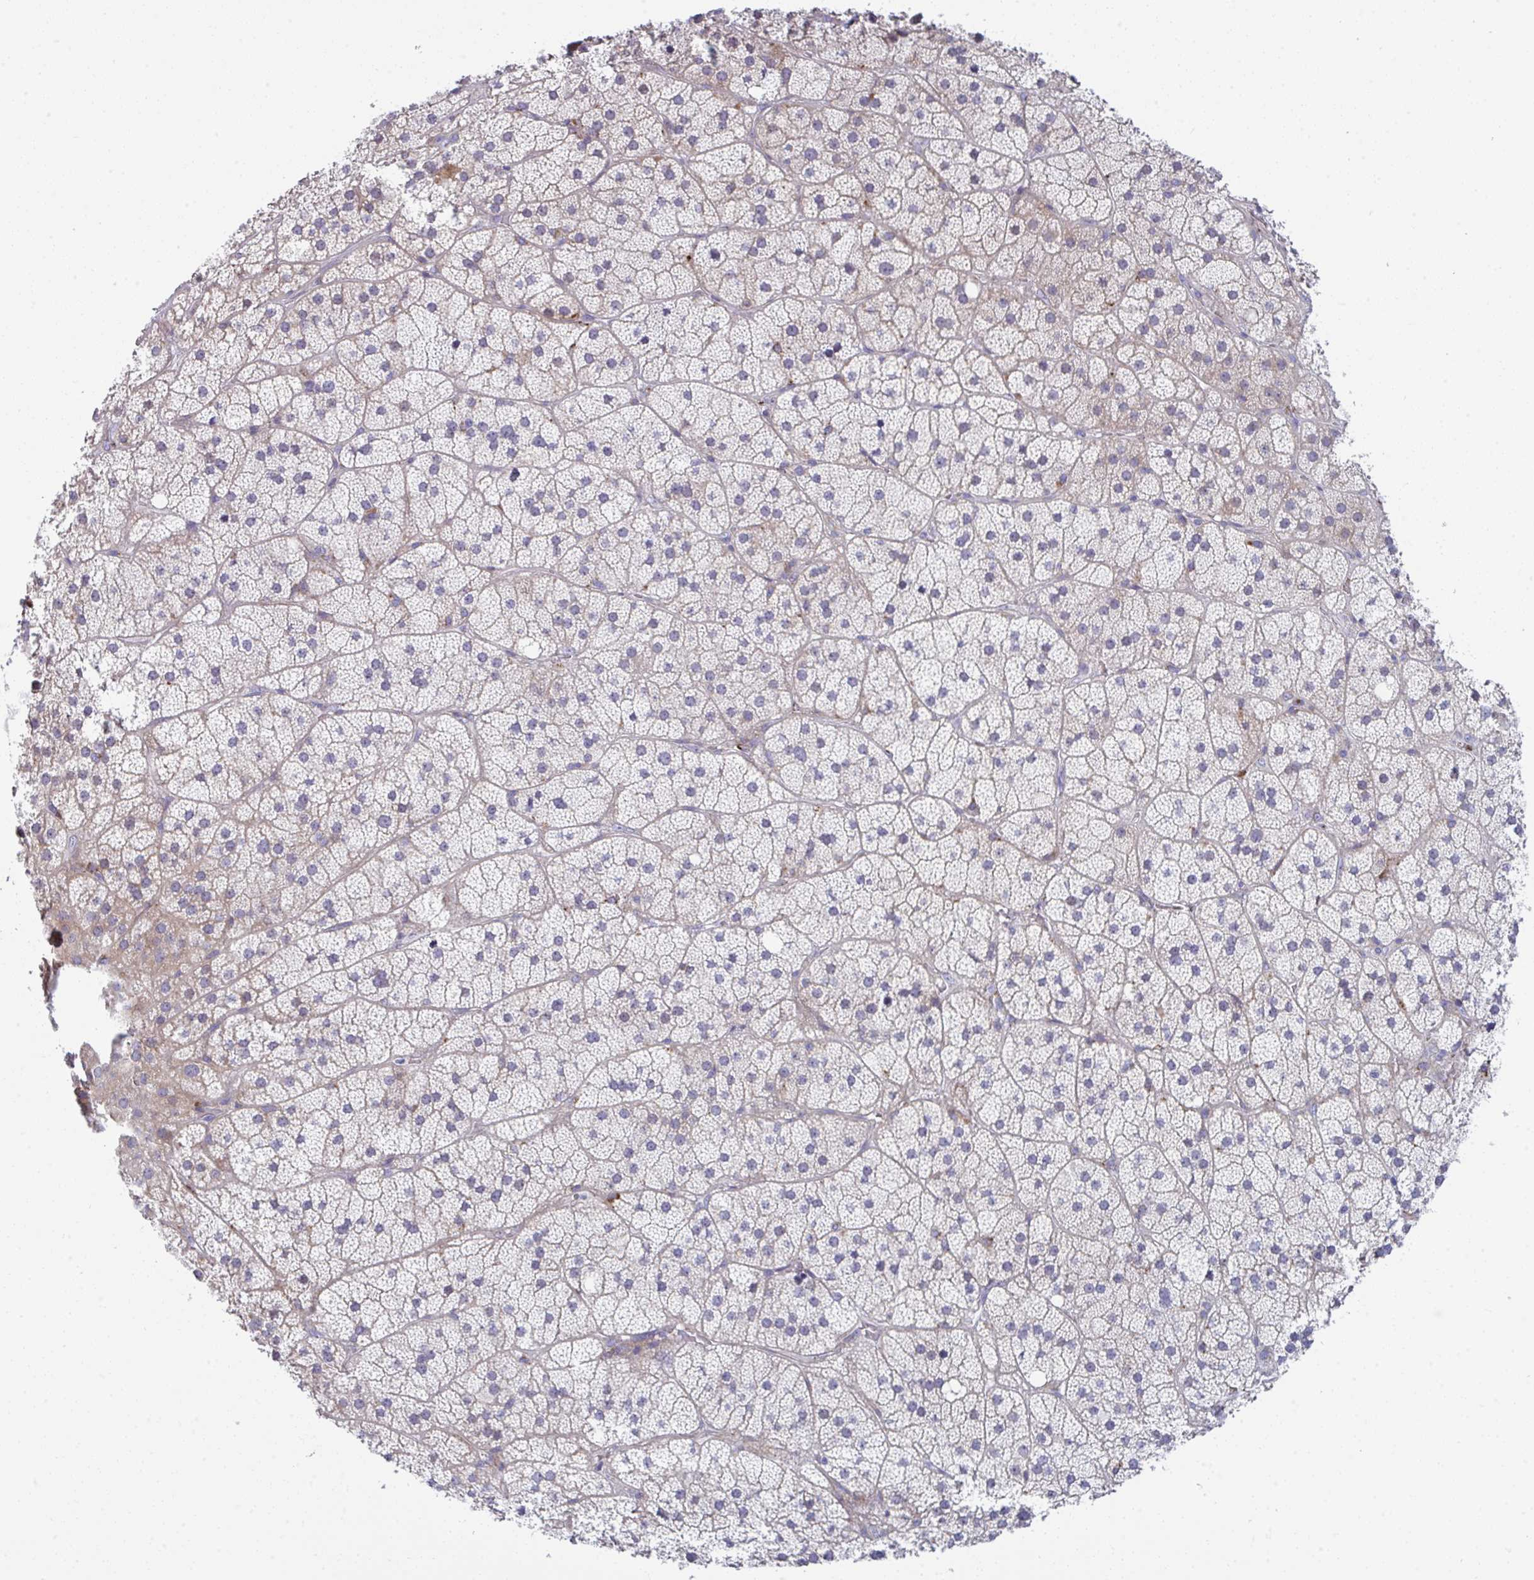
{"staining": {"intensity": "moderate", "quantity": "25%-75%", "location": "cytoplasmic/membranous"}, "tissue": "adrenal gland", "cell_type": "Glandular cells", "image_type": "normal", "snomed": [{"axis": "morphology", "description": "Normal tissue, NOS"}, {"axis": "topography", "description": "Adrenal gland"}], "caption": "About 25%-75% of glandular cells in unremarkable human adrenal gland display moderate cytoplasmic/membranous protein positivity as visualized by brown immunohistochemical staining.", "gene": "TOR1AIP2", "patient": {"sex": "male", "age": 57}}